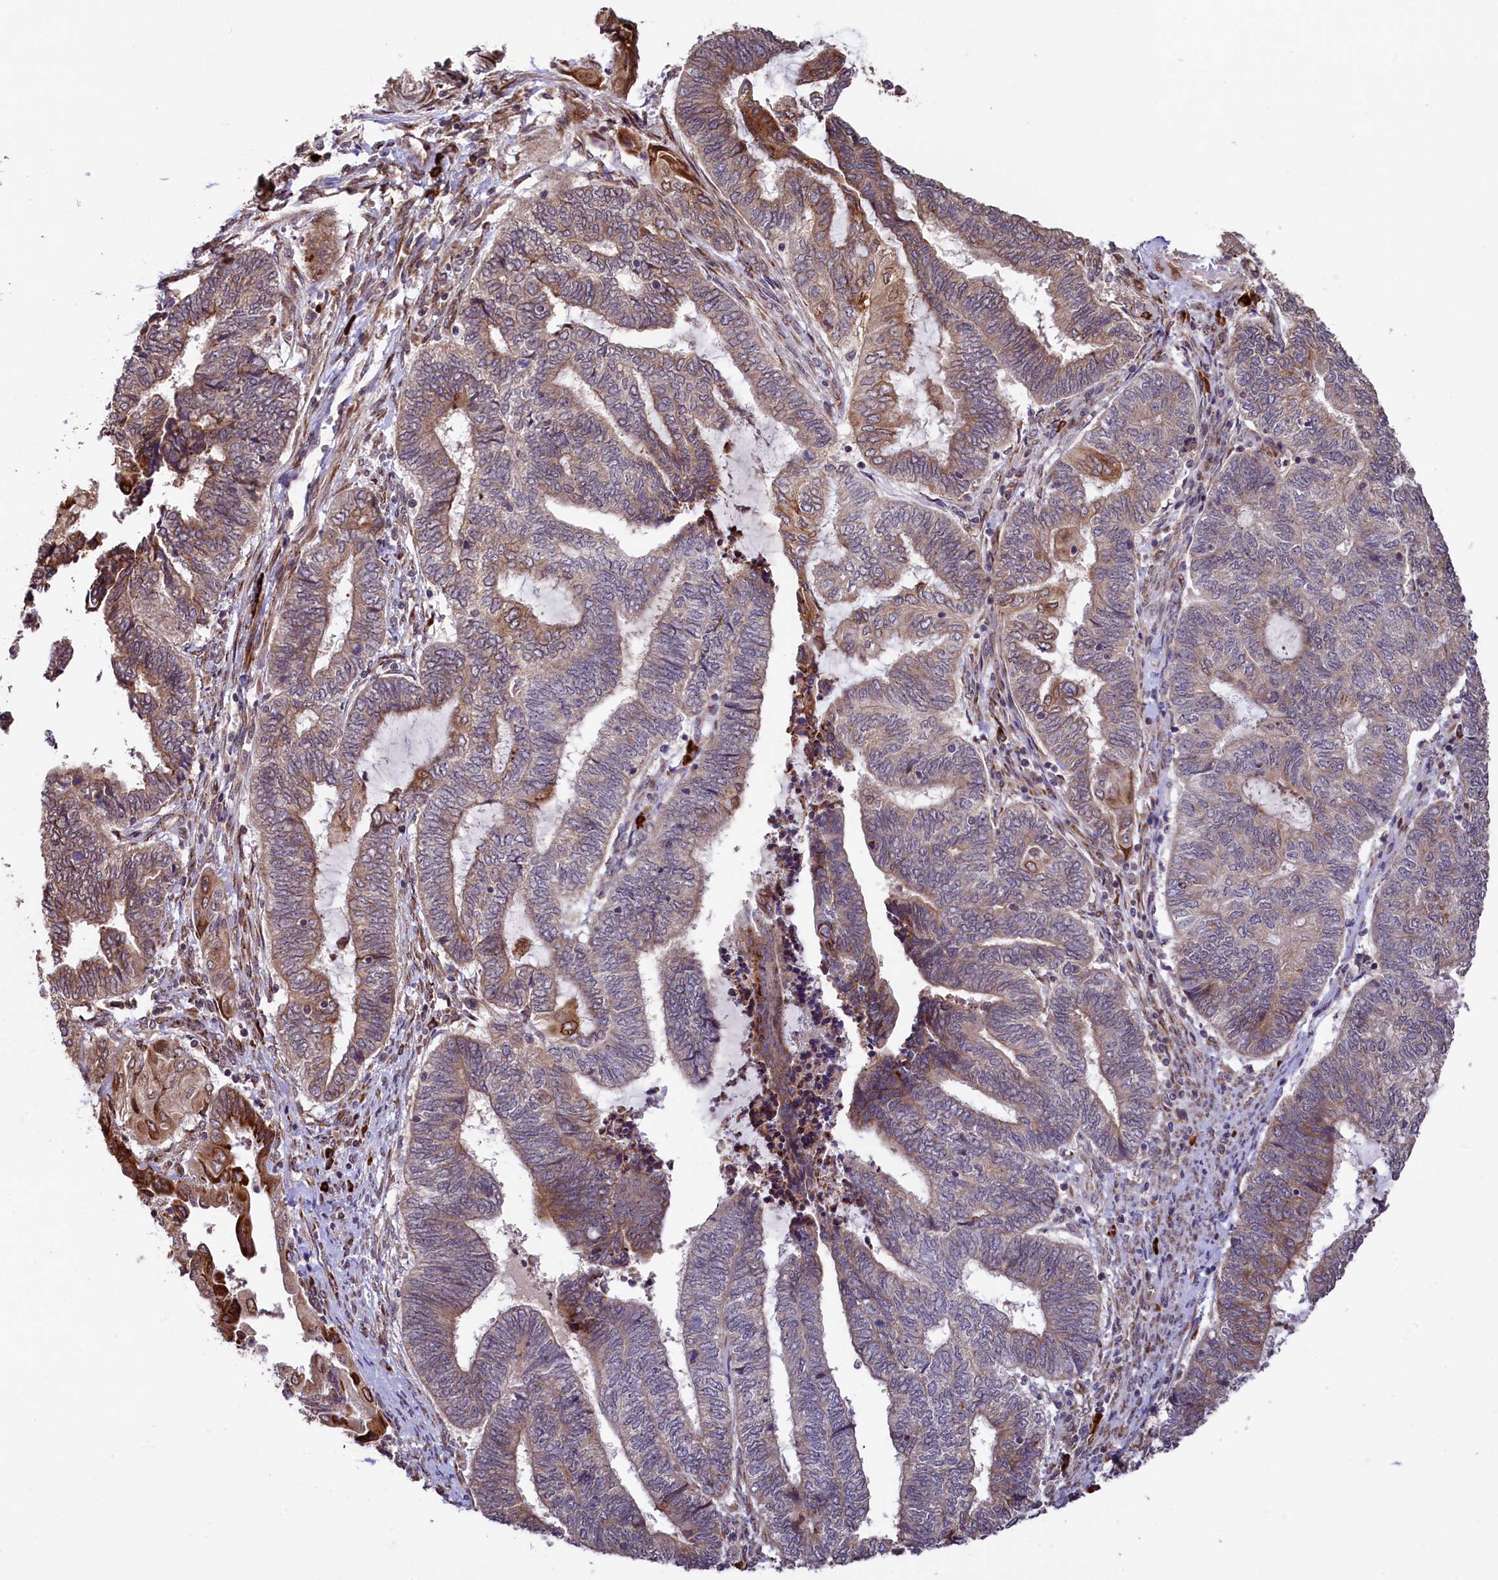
{"staining": {"intensity": "moderate", "quantity": "<25%", "location": "cytoplasmic/membranous"}, "tissue": "endometrial cancer", "cell_type": "Tumor cells", "image_type": "cancer", "snomed": [{"axis": "morphology", "description": "Adenocarcinoma, NOS"}, {"axis": "topography", "description": "Uterus"}, {"axis": "topography", "description": "Endometrium"}], "caption": "Approximately <25% of tumor cells in human endometrial adenocarcinoma display moderate cytoplasmic/membranous protein positivity as visualized by brown immunohistochemical staining.", "gene": "C5orf15", "patient": {"sex": "female", "age": 70}}